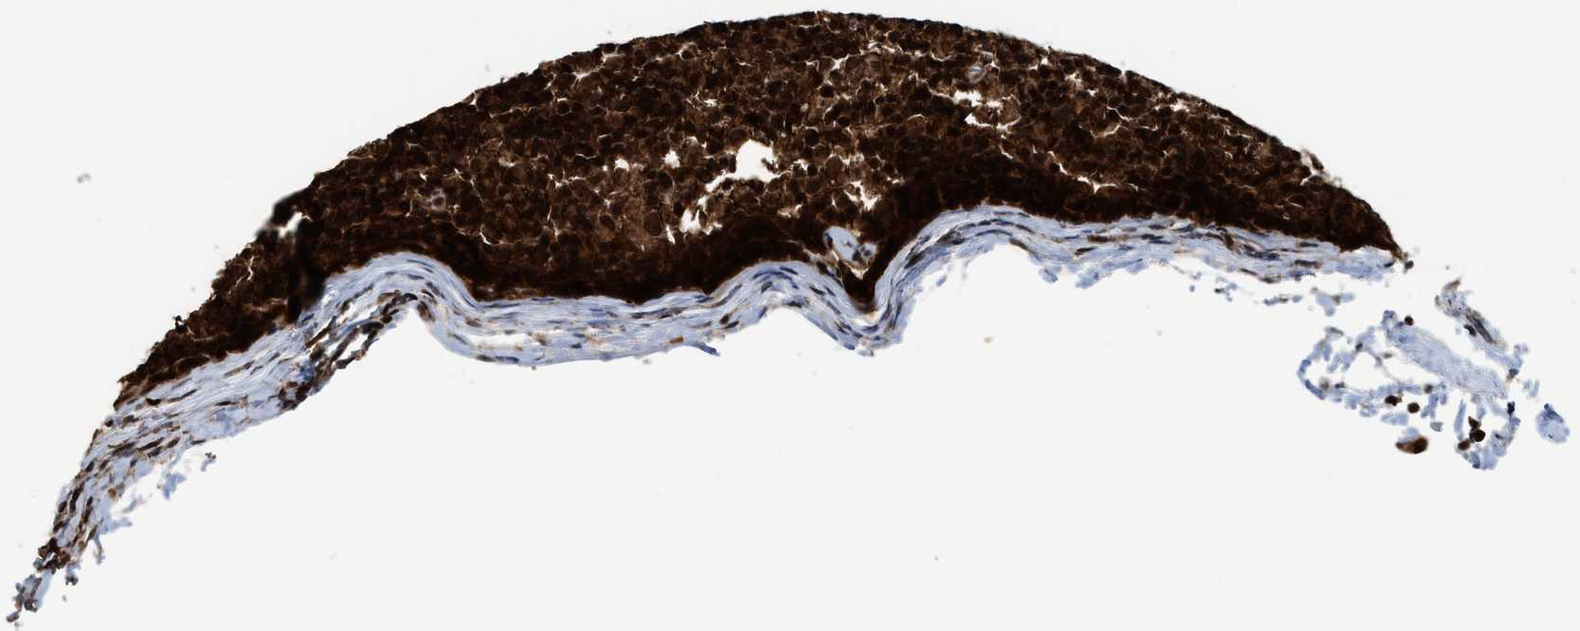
{"staining": {"intensity": "strong", "quantity": ">75%", "location": "cytoplasmic/membranous,nuclear"}, "tissue": "lymph node", "cell_type": "Germinal center cells", "image_type": "normal", "snomed": [{"axis": "morphology", "description": "Normal tissue, NOS"}, {"axis": "morphology", "description": "Inflammation, NOS"}, {"axis": "topography", "description": "Lymph node"}], "caption": "Benign lymph node shows strong cytoplasmic/membranous,nuclear expression in about >75% of germinal center cells.", "gene": "MDM2", "patient": {"sex": "male", "age": 55}}